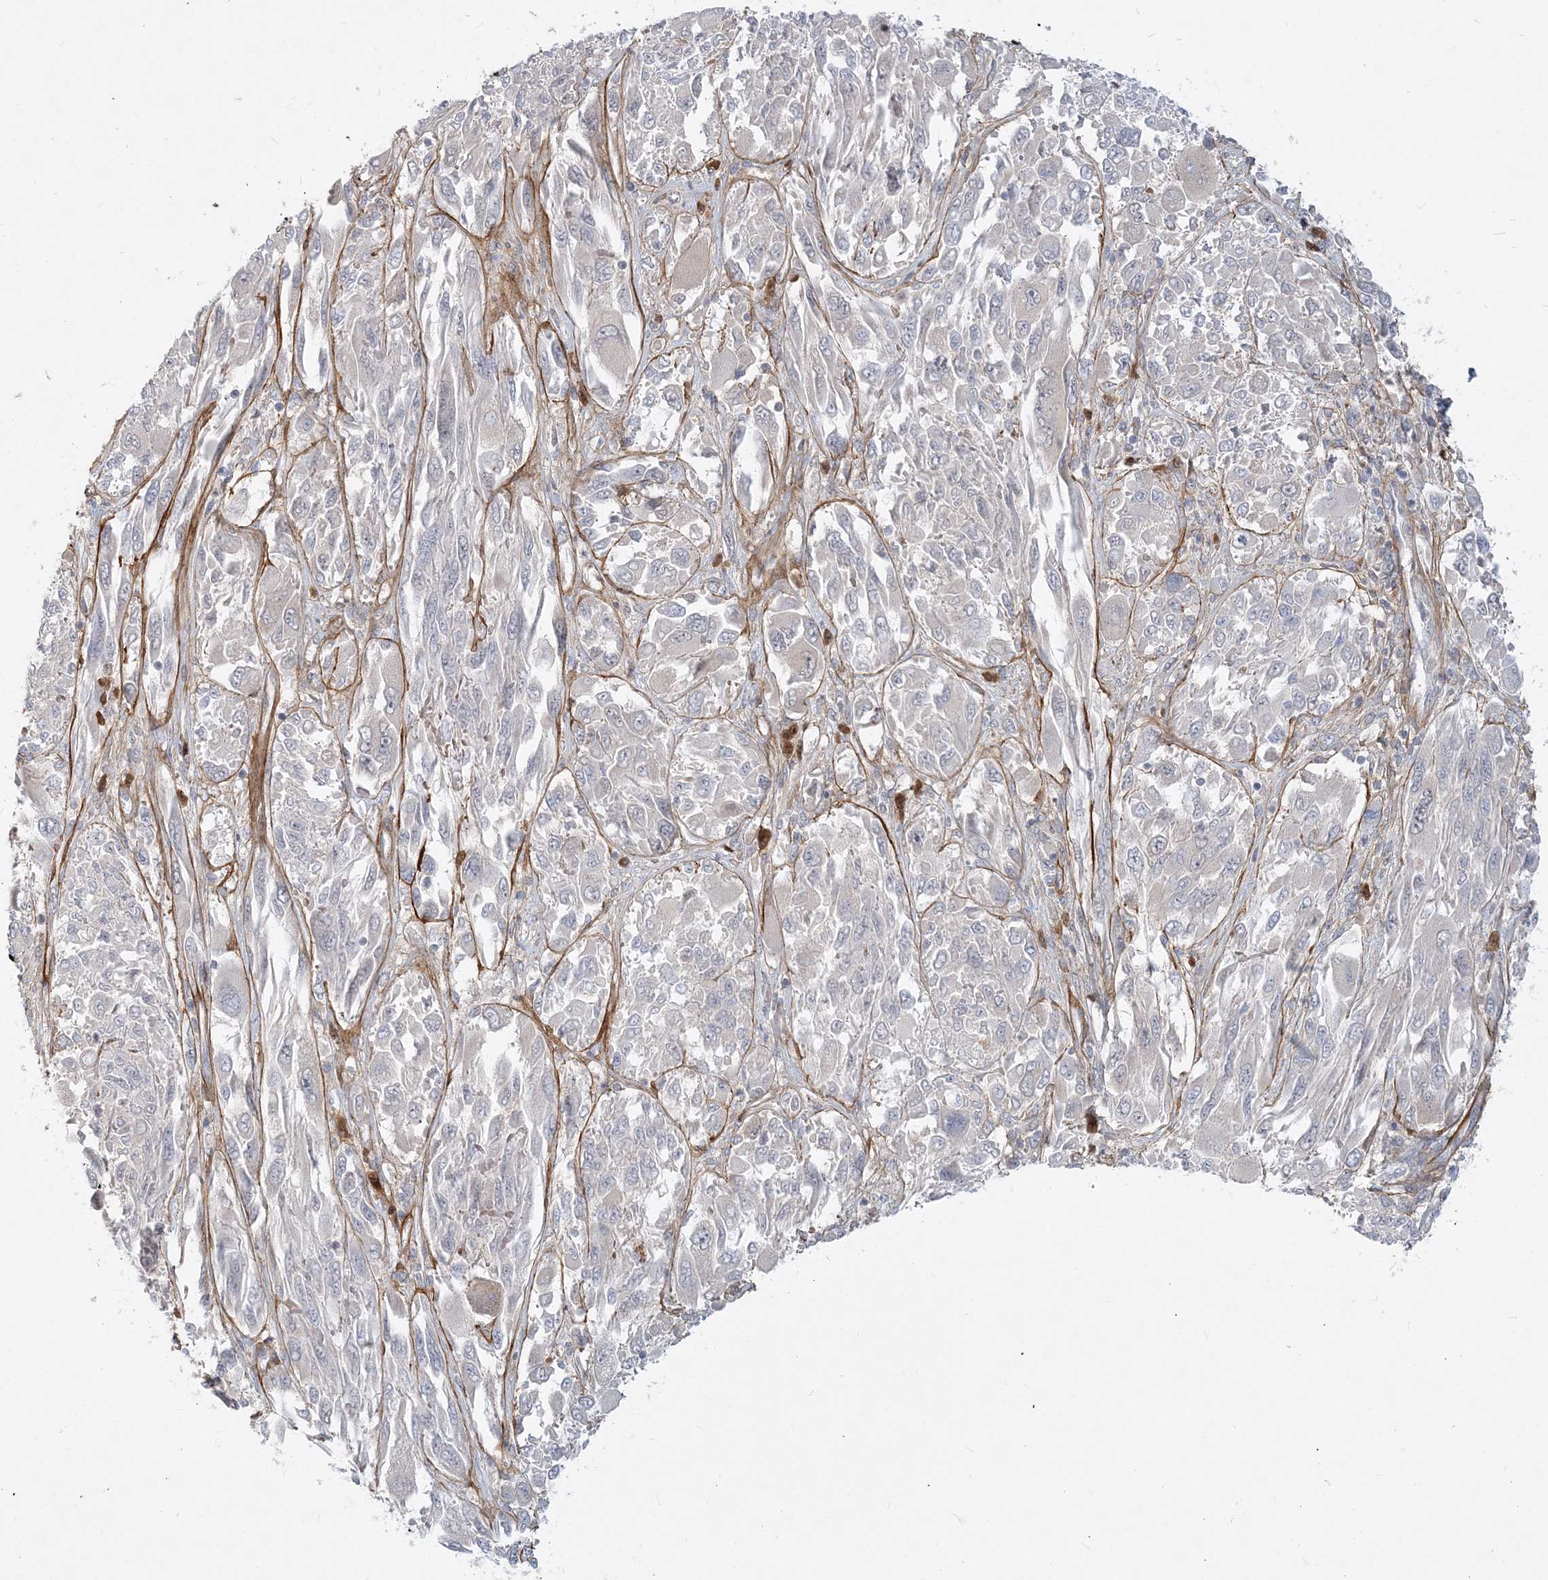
{"staining": {"intensity": "negative", "quantity": "none", "location": "none"}, "tissue": "melanoma", "cell_type": "Tumor cells", "image_type": "cancer", "snomed": [{"axis": "morphology", "description": "Malignant melanoma, NOS"}, {"axis": "topography", "description": "Skin"}], "caption": "Tumor cells show no significant positivity in malignant melanoma.", "gene": "GMPPA", "patient": {"sex": "female", "age": 91}}